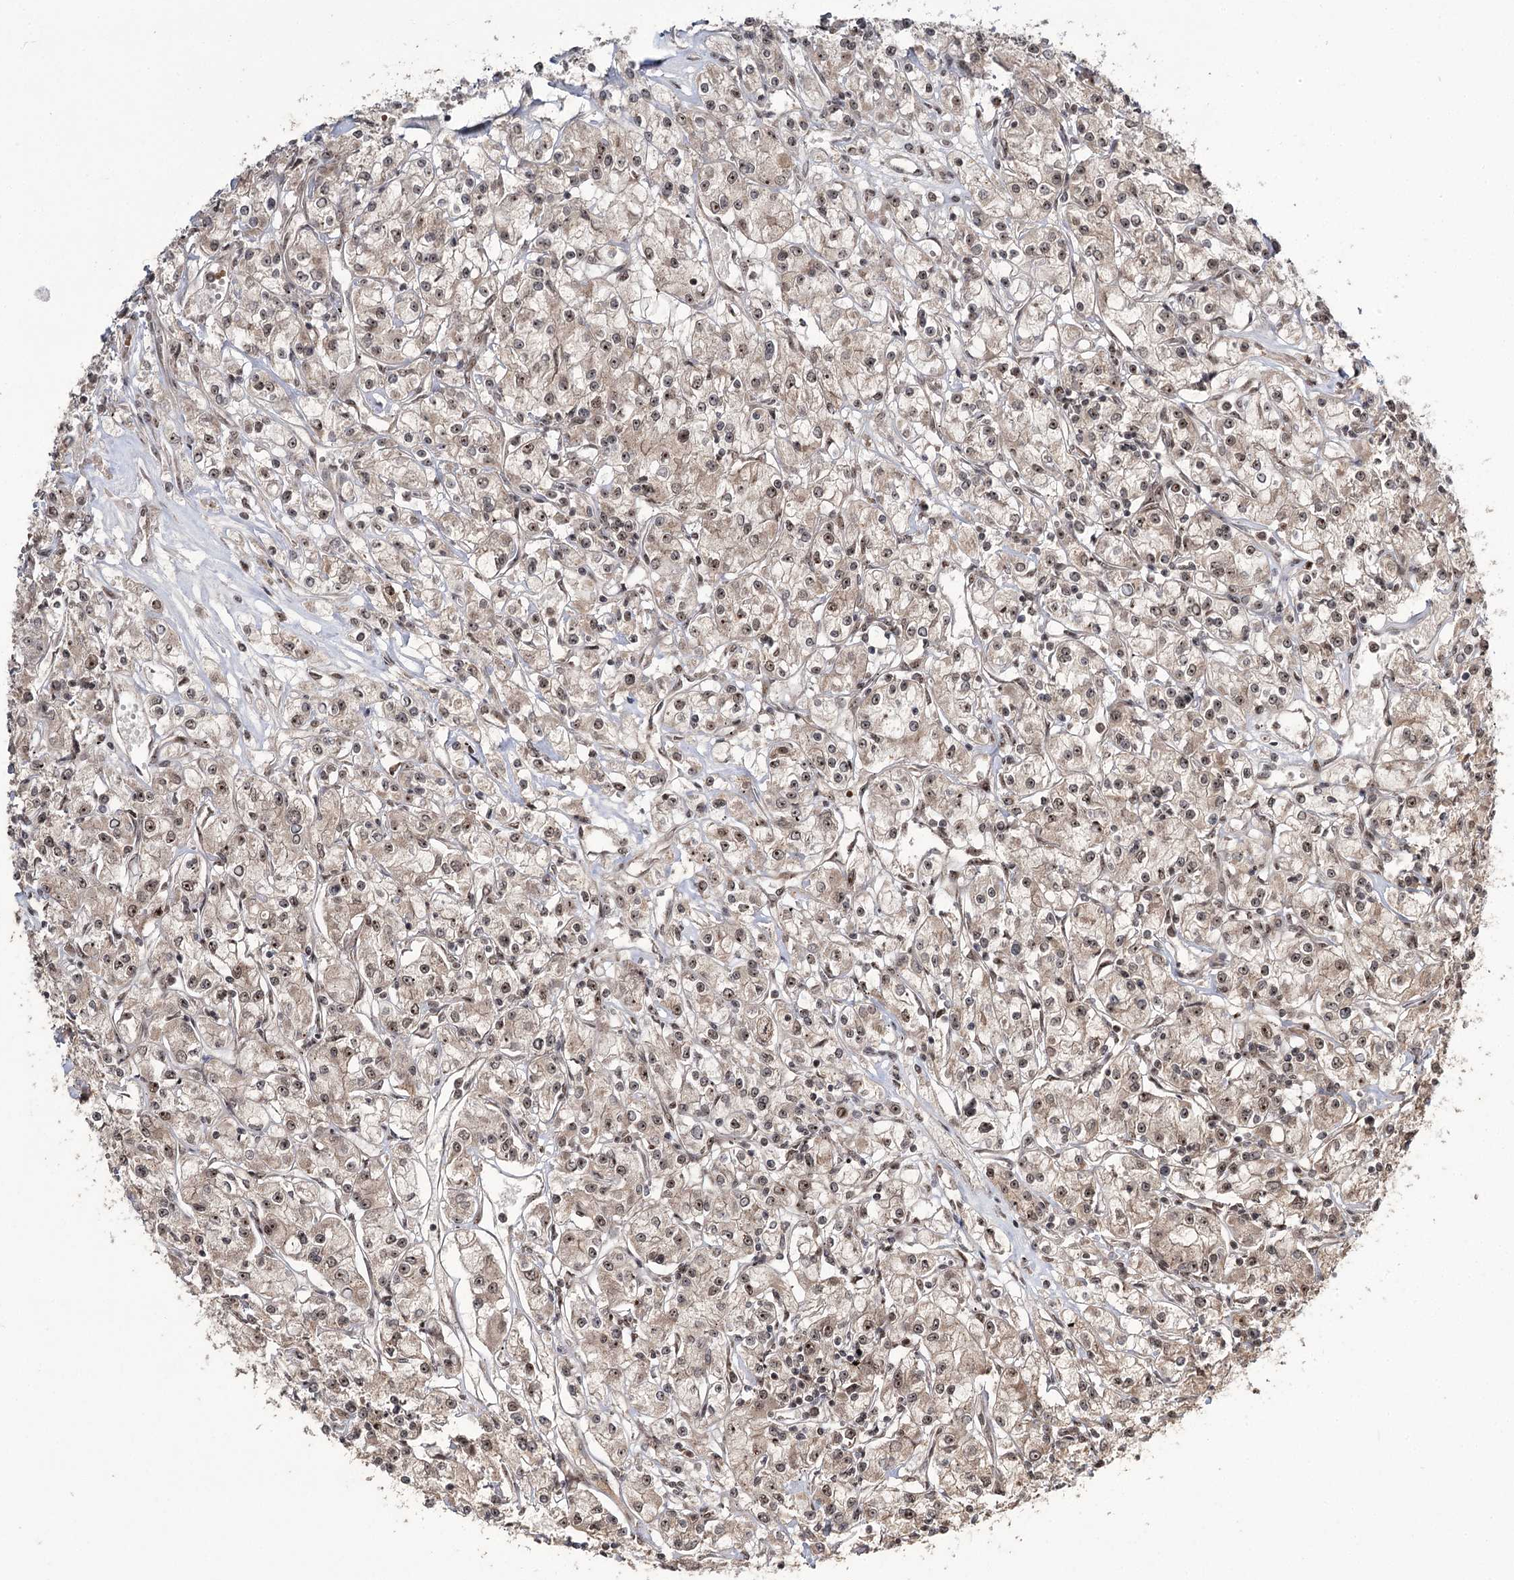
{"staining": {"intensity": "moderate", "quantity": "25%-75%", "location": "cytoplasmic/membranous,nuclear"}, "tissue": "renal cancer", "cell_type": "Tumor cells", "image_type": "cancer", "snomed": [{"axis": "morphology", "description": "Adenocarcinoma, NOS"}, {"axis": "topography", "description": "Kidney"}], "caption": "Protein expression analysis of human renal cancer (adenocarcinoma) reveals moderate cytoplasmic/membranous and nuclear positivity in approximately 25%-75% of tumor cells.", "gene": "ERCC3", "patient": {"sex": "female", "age": 59}}